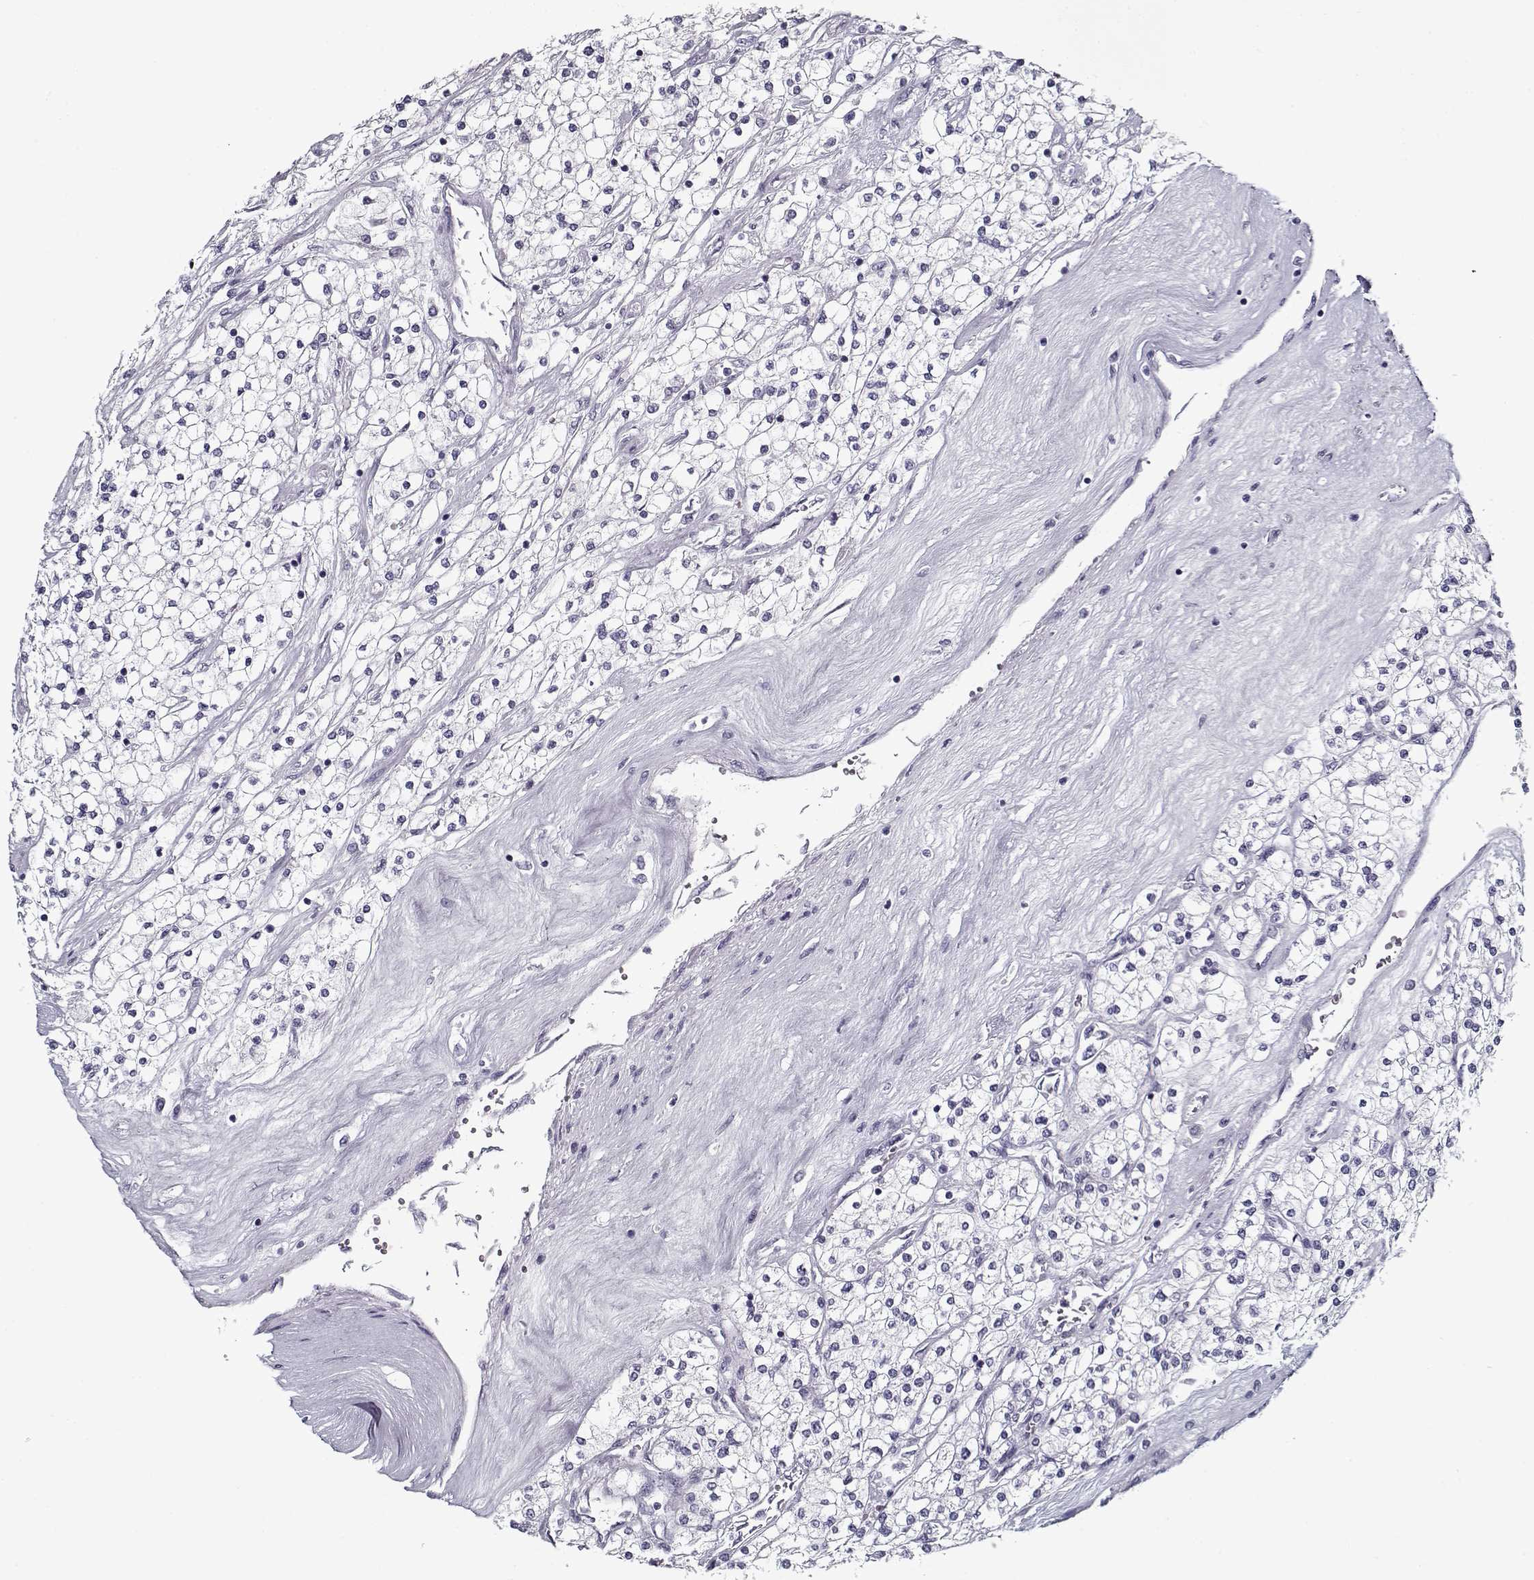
{"staining": {"intensity": "negative", "quantity": "none", "location": "none"}, "tissue": "renal cancer", "cell_type": "Tumor cells", "image_type": "cancer", "snomed": [{"axis": "morphology", "description": "Adenocarcinoma, NOS"}, {"axis": "topography", "description": "Kidney"}], "caption": "The micrograph reveals no staining of tumor cells in renal adenocarcinoma. Nuclei are stained in blue.", "gene": "SPACA9", "patient": {"sex": "male", "age": 80}}